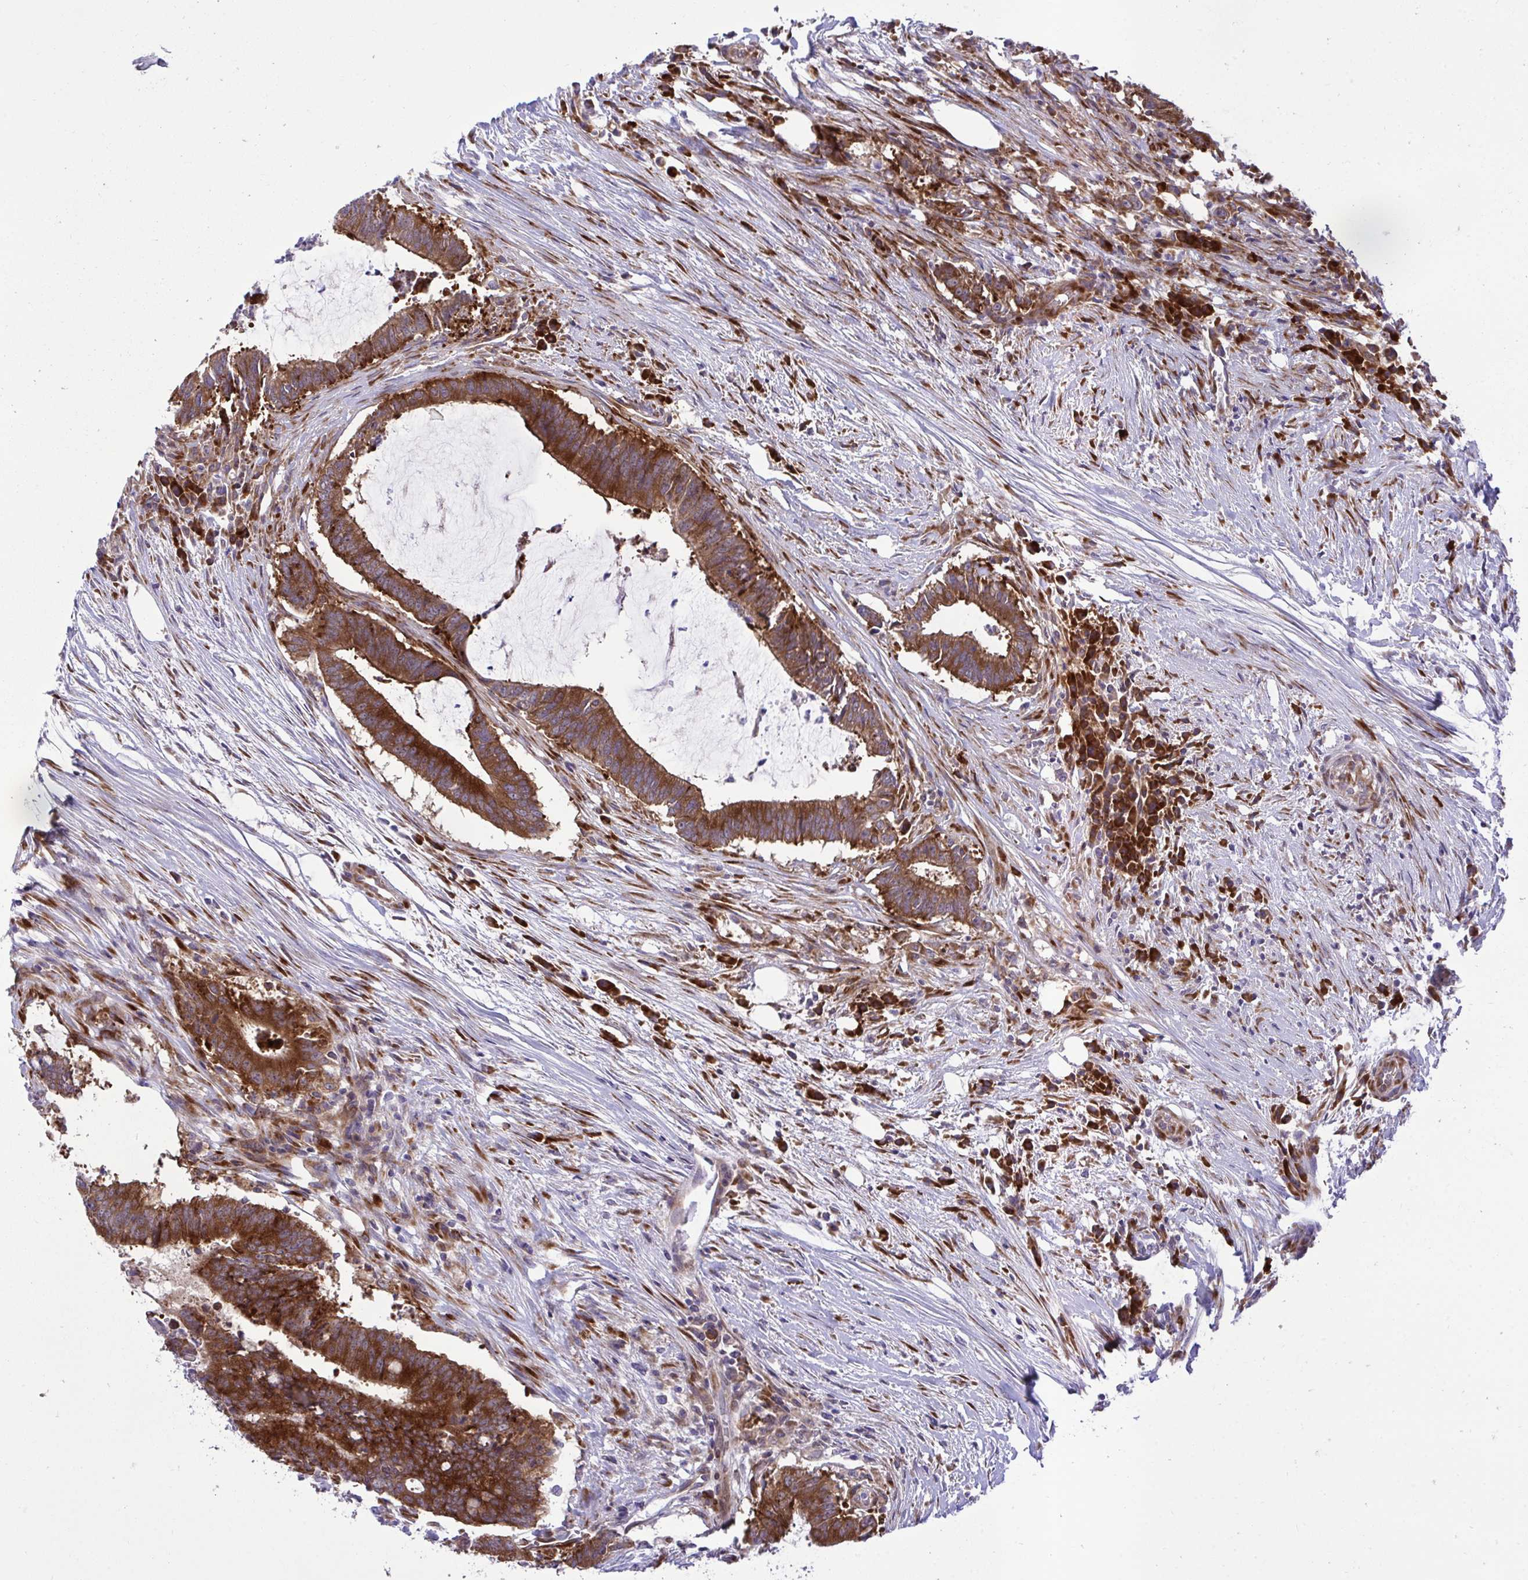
{"staining": {"intensity": "strong", "quantity": ">75%", "location": "cytoplasmic/membranous"}, "tissue": "colorectal cancer", "cell_type": "Tumor cells", "image_type": "cancer", "snomed": [{"axis": "morphology", "description": "Adenocarcinoma, NOS"}, {"axis": "topography", "description": "Colon"}], "caption": "The immunohistochemical stain shows strong cytoplasmic/membranous positivity in tumor cells of colorectal cancer tissue.", "gene": "RPS15", "patient": {"sex": "female", "age": 43}}